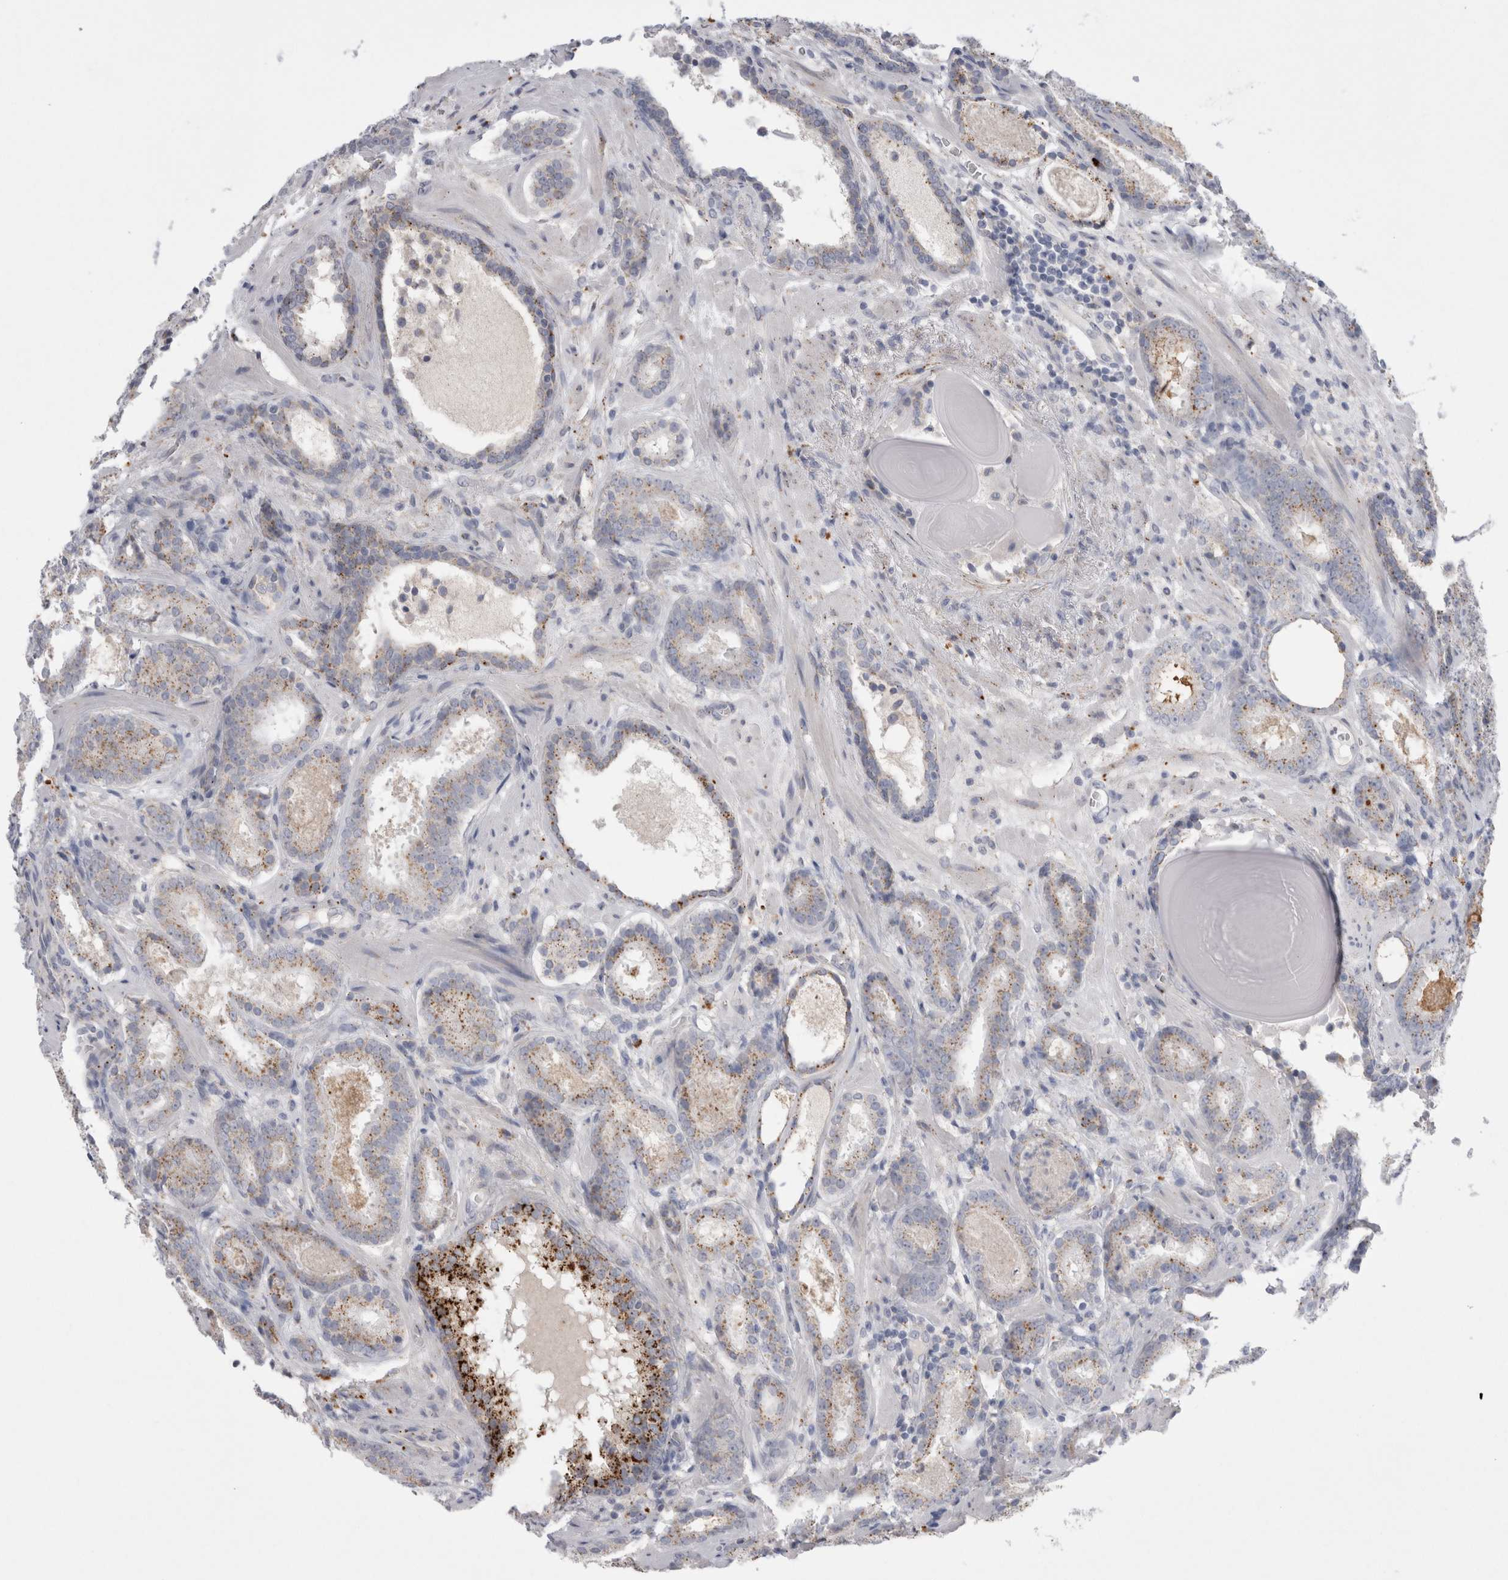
{"staining": {"intensity": "moderate", "quantity": "25%-75%", "location": "cytoplasmic/membranous"}, "tissue": "prostate cancer", "cell_type": "Tumor cells", "image_type": "cancer", "snomed": [{"axis": "morphology", "description": "Adenocarcinoma, Low grade"}, {"axis": "topography", "description": "Prostate"}], "caption": "This photomicrograph reveals prostate low-grade adenocarcinoma stained with IHC to label a protein in brown. The cytoplasmic/membranous of tumor cells show moderate positivity for the protein. Nuclei are counter-stained blue.", "gene": "EPDR1", "patient": {"sex": "male", "age": 69}}